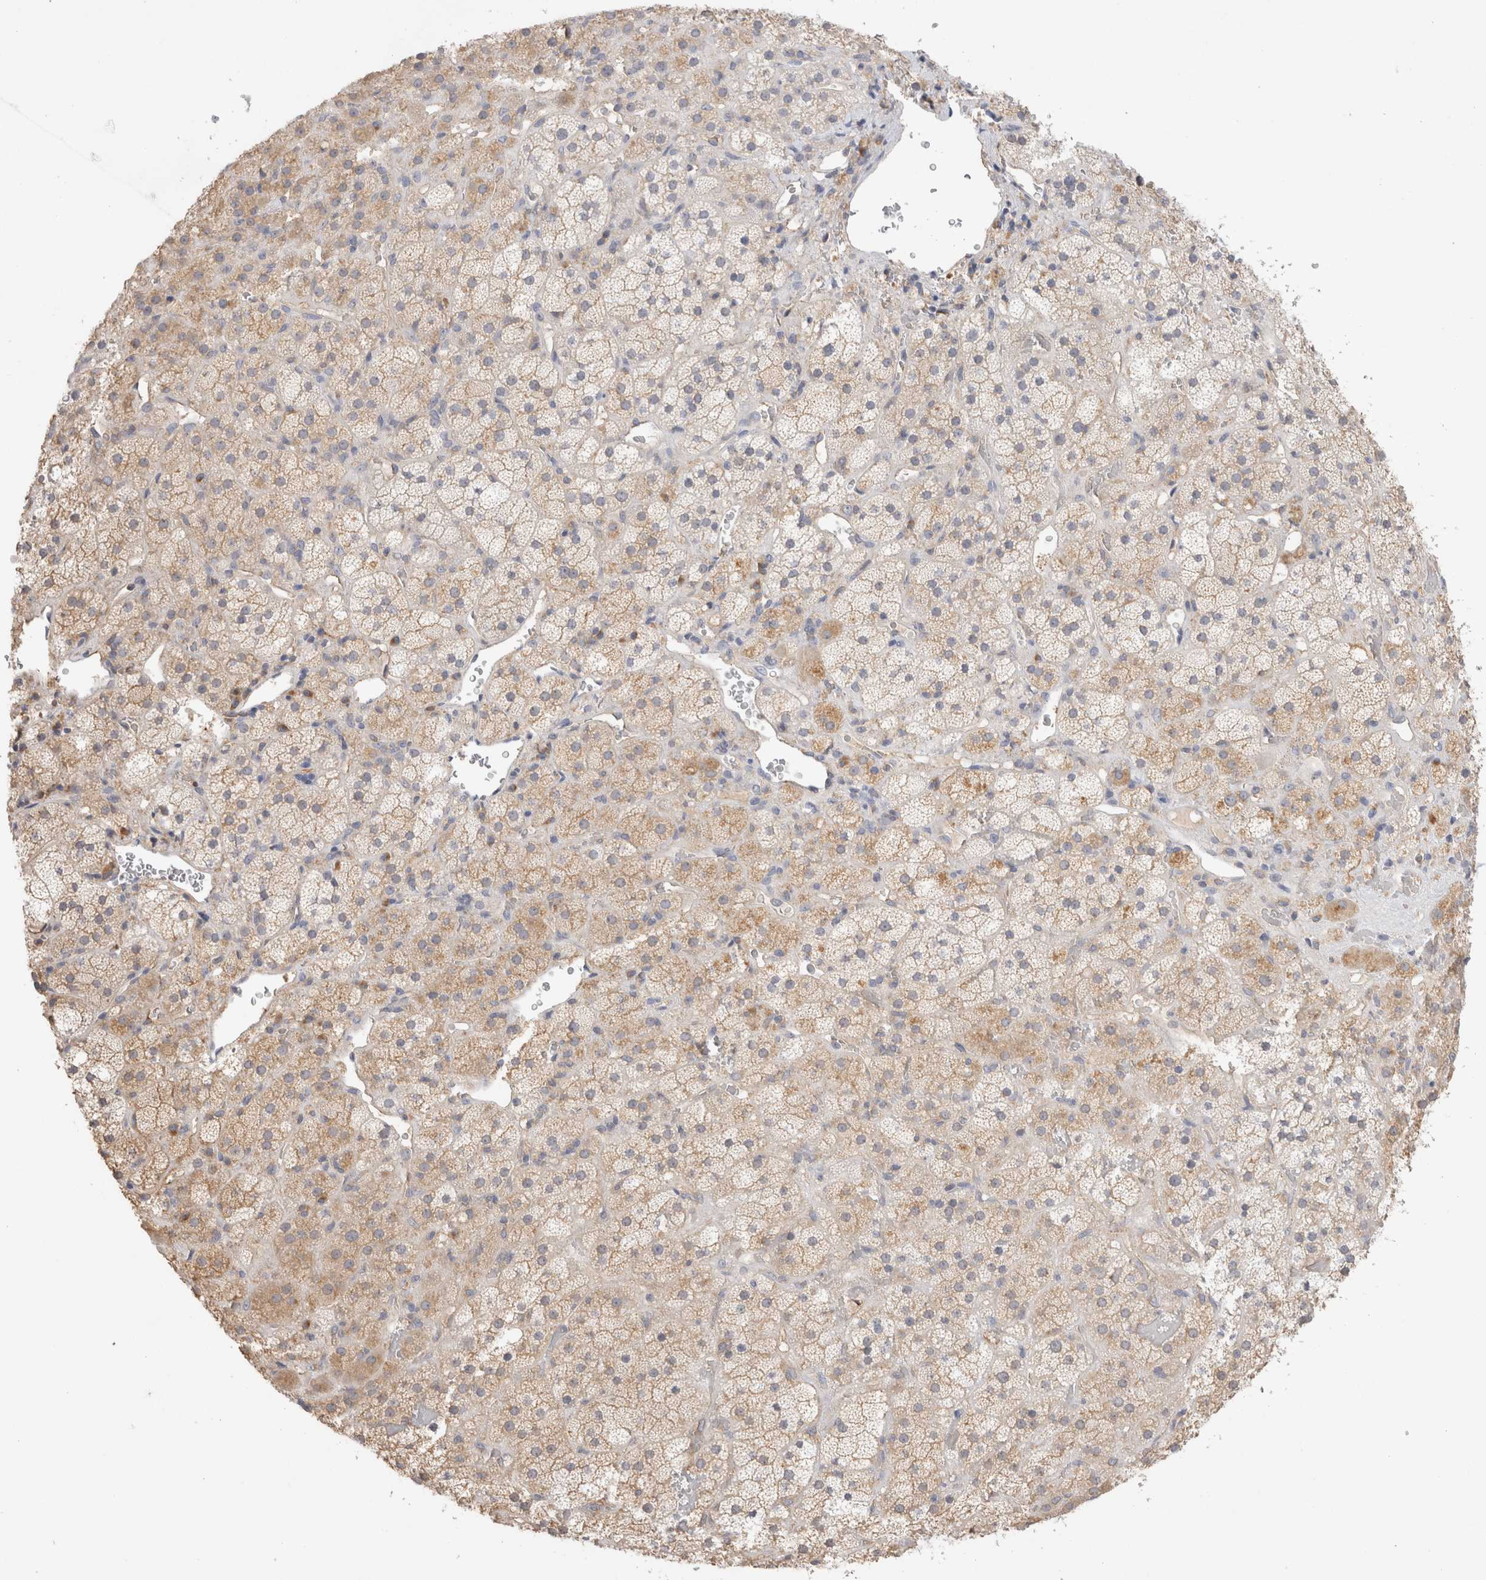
{"staining": {"intensity": "weak", "quantity": ">75%", "location": "cytoplasmic/membranous"}, "tissue": "adrenal gland", "cell_type": "Glandular cells", "image_type": "normal", "snomed": [{"axis": "morphology", "description": "Normal tissue, NOS"}, {"axis": "topography", "description": "Adrenal gland"}], "caption": "Adrenal gland stained for a protein (brown) reveals weak cytoplasmic/membranous positive staining in about >75% of glandular cells.", "gene": "GAS1", "patient": {"sex": "male", "age": 57}}